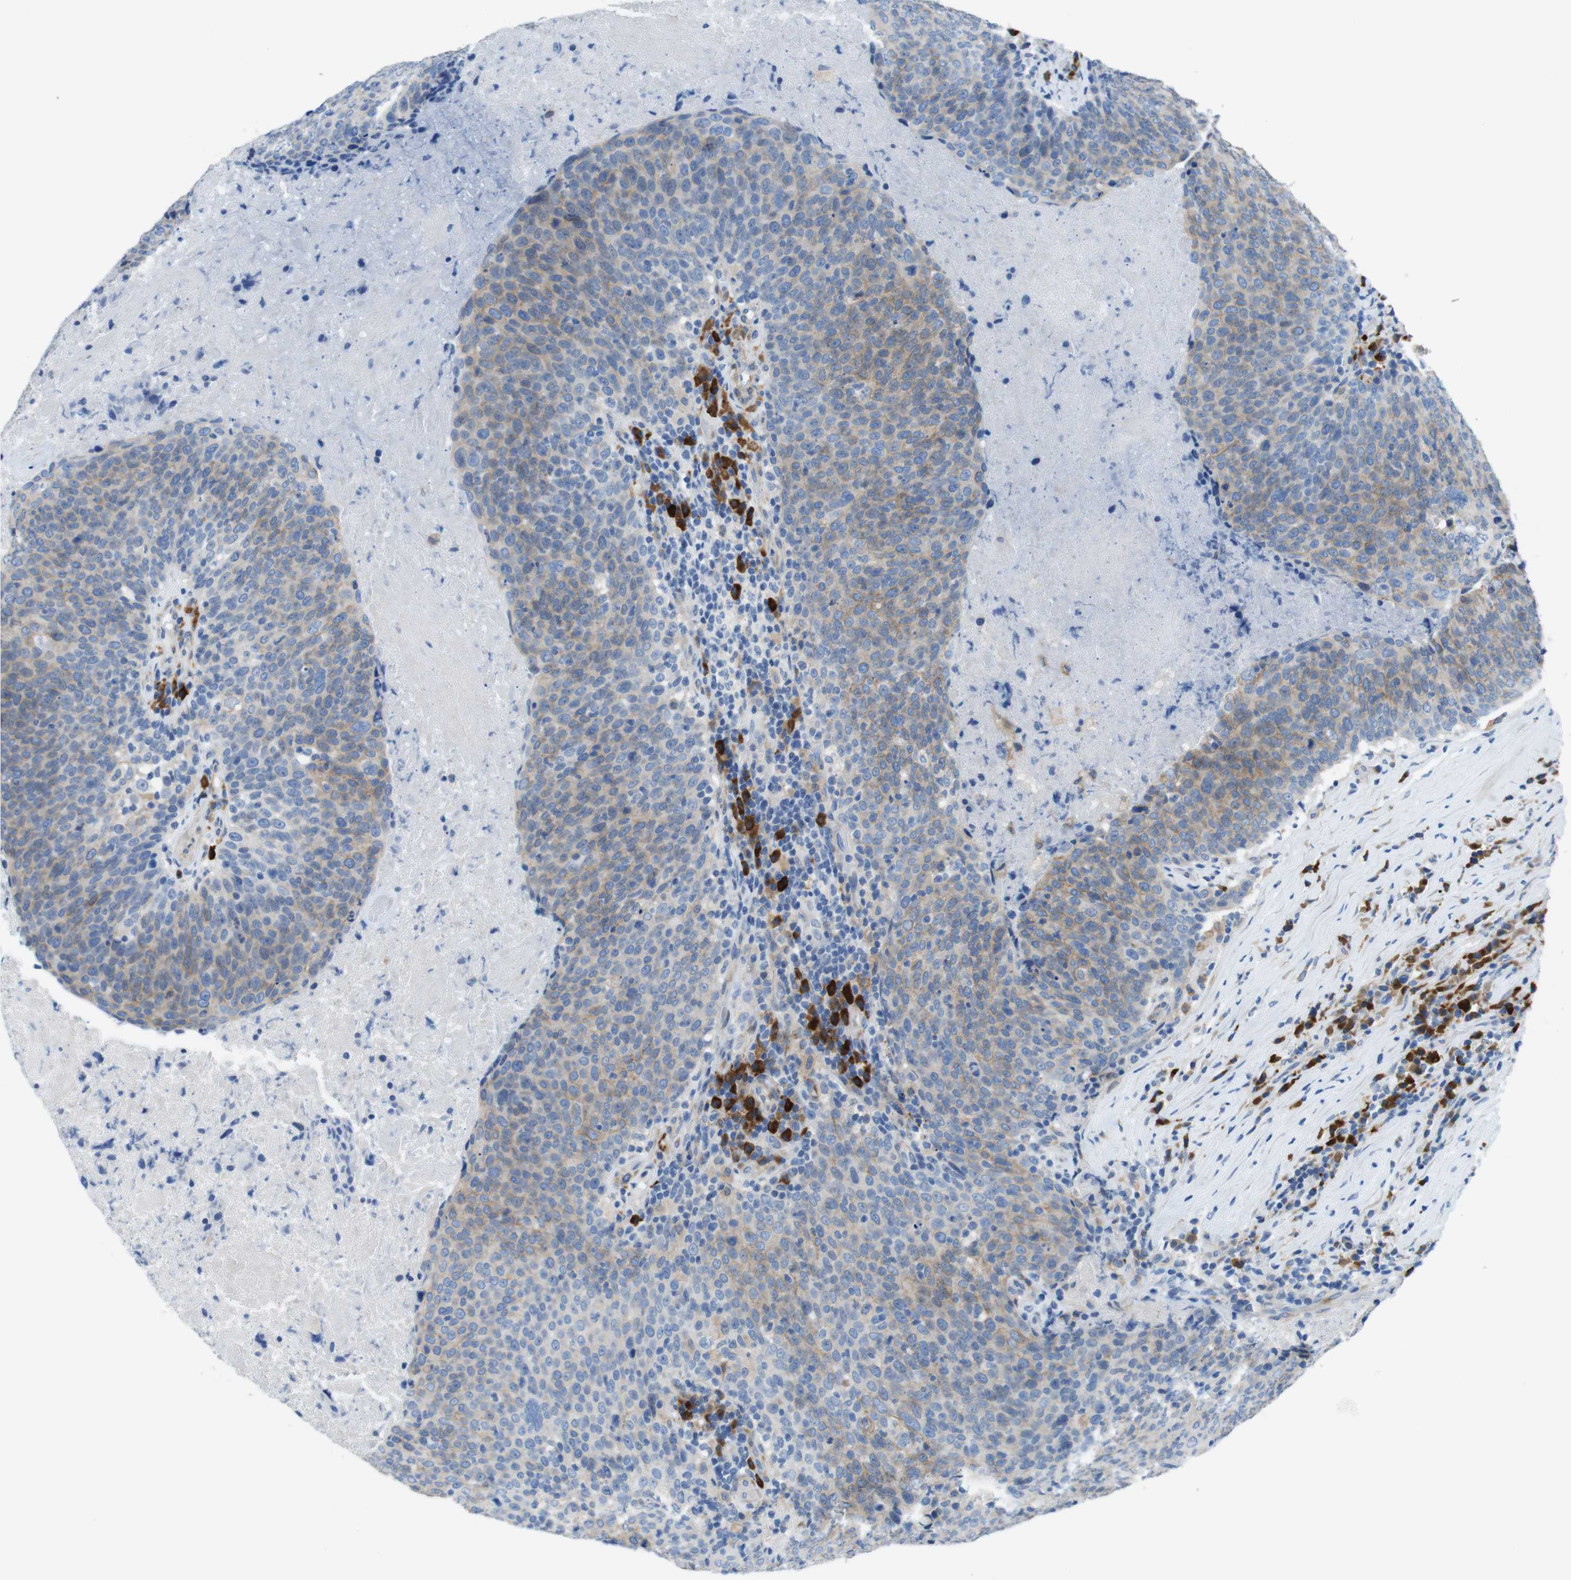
{"staining": {"intensity": "weak", "quantity": ">75%", "location": "cytoplasmic/membranous"}, "tissue": "head and neck cancer", "cell_type": "Tumor cells", "image_type": "cancer", "snomed": [{"axis": "morphology", "description": "Squamous cell carcinoma, NOS"}, {"axis": "morphology", "description": "Squamous cell carcinoma, metastatic, NOS"}, {"axis": "topography", "description": "Lymph node"}, {"axis": "topography", "description": "Head-Neck"}], "caption": "Immunohistochemistry (IHC) image of neoplastic tissue: human head and neck cancer (squamous cell carcinoma) stained using immunohistochemistry (IHC) shows low levels of weak protein expression localized specifically in the cytoplasmic/membranous of tumor cells, appearing as a cytoplasmic/membranous brown color.", "gene": "CLMN", "patient": {"sex": "male", "age": 62}}